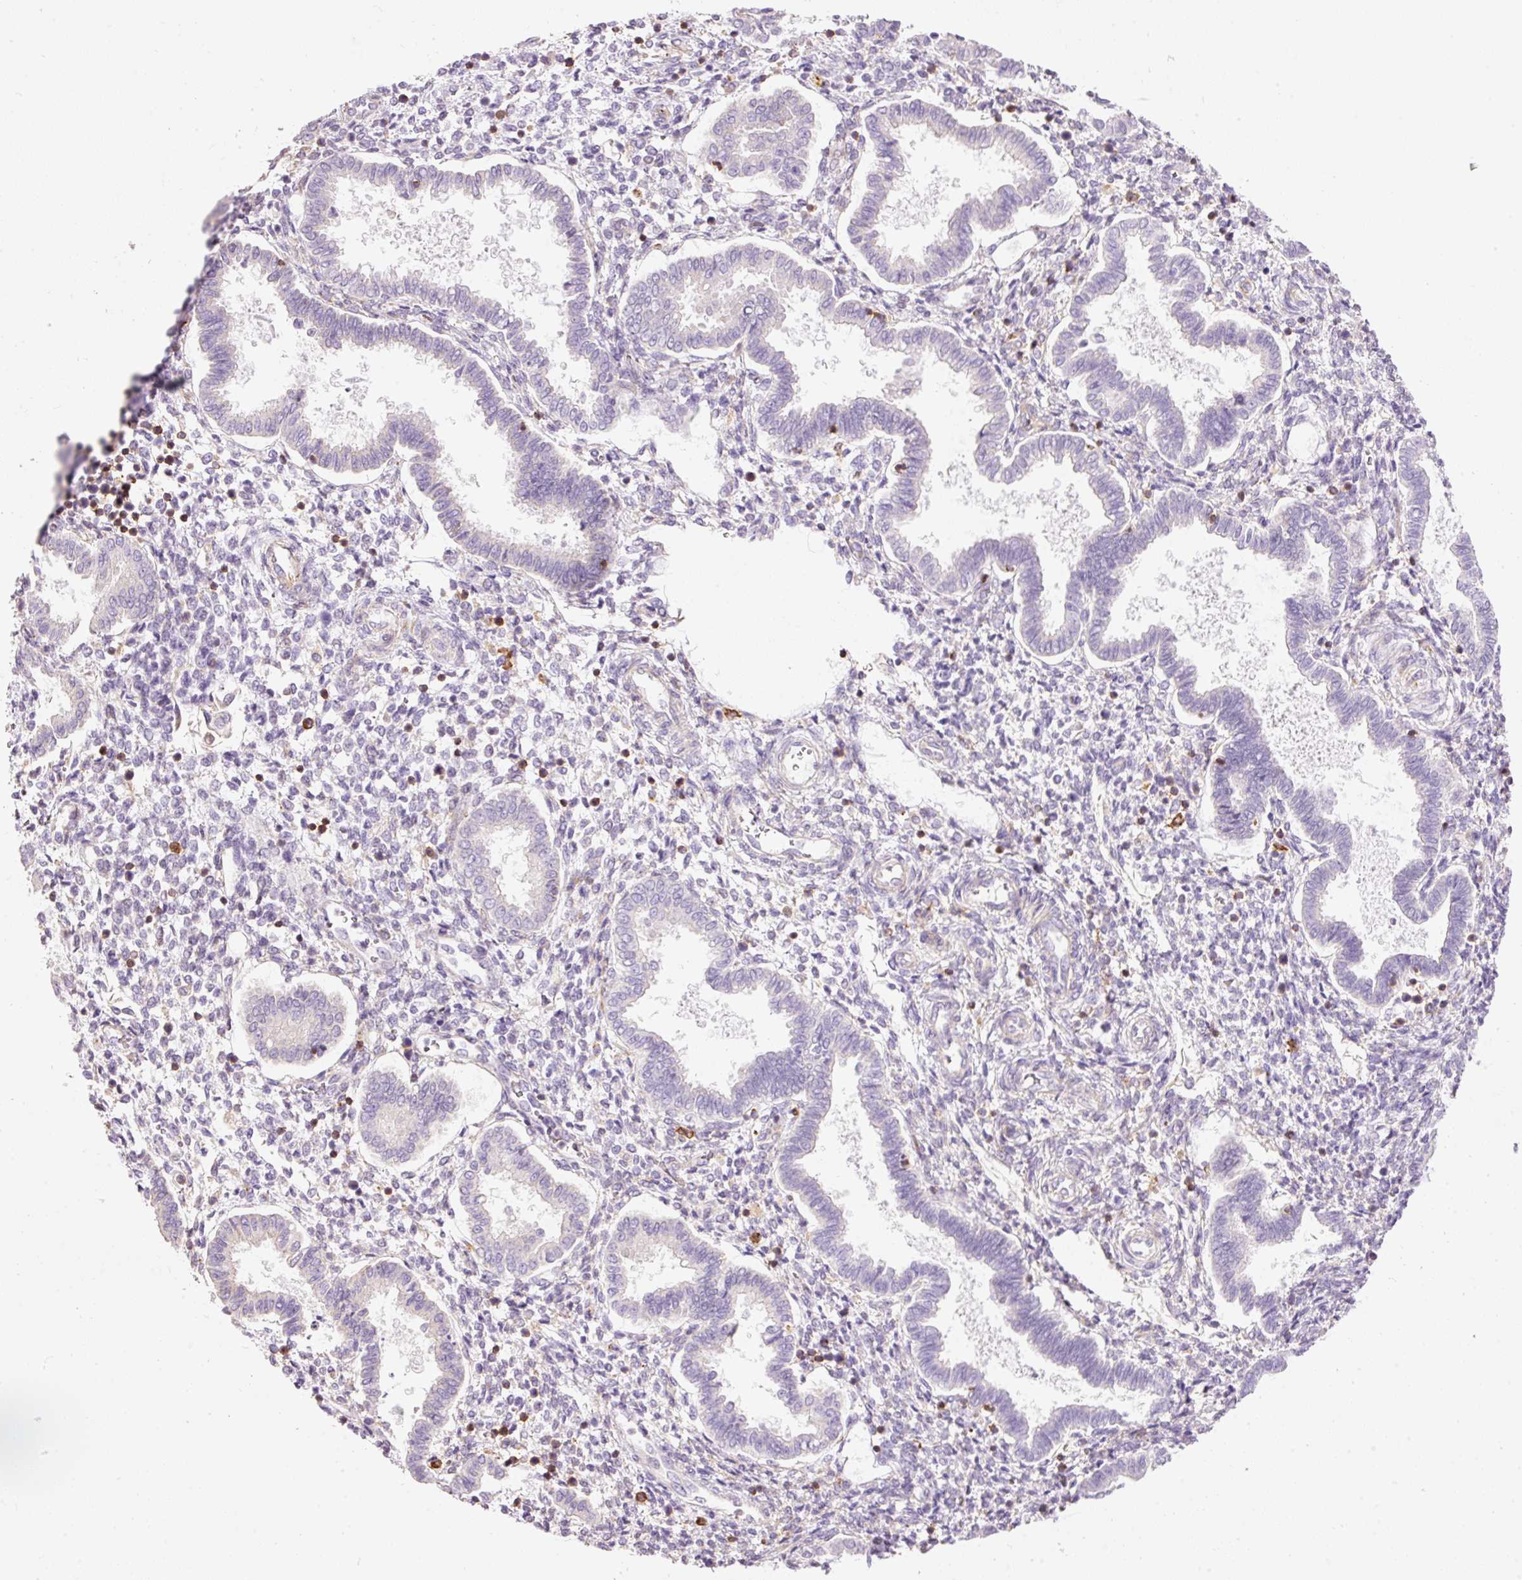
{"staining": {"intensity": "negative", "quantity": "none", "location": "none"}, "tissue": "endometrium", "cell_type": "Cells in endometrial stroma", "image_type": "normal", "snomed": [{"axis": "morphology", "description": "Normal tissue, NOS"}, {"axis": "topography", "description": "Endometrium"}], "caption": "High power microscopy histopathology image of an immunohistochemistry (IHC) micrograph of unremarkable endometrium, revealing no significant staining in cells in endometrial stroma.", "gene": "DOK6", "patient": {"sex": "female", "age": 24}}